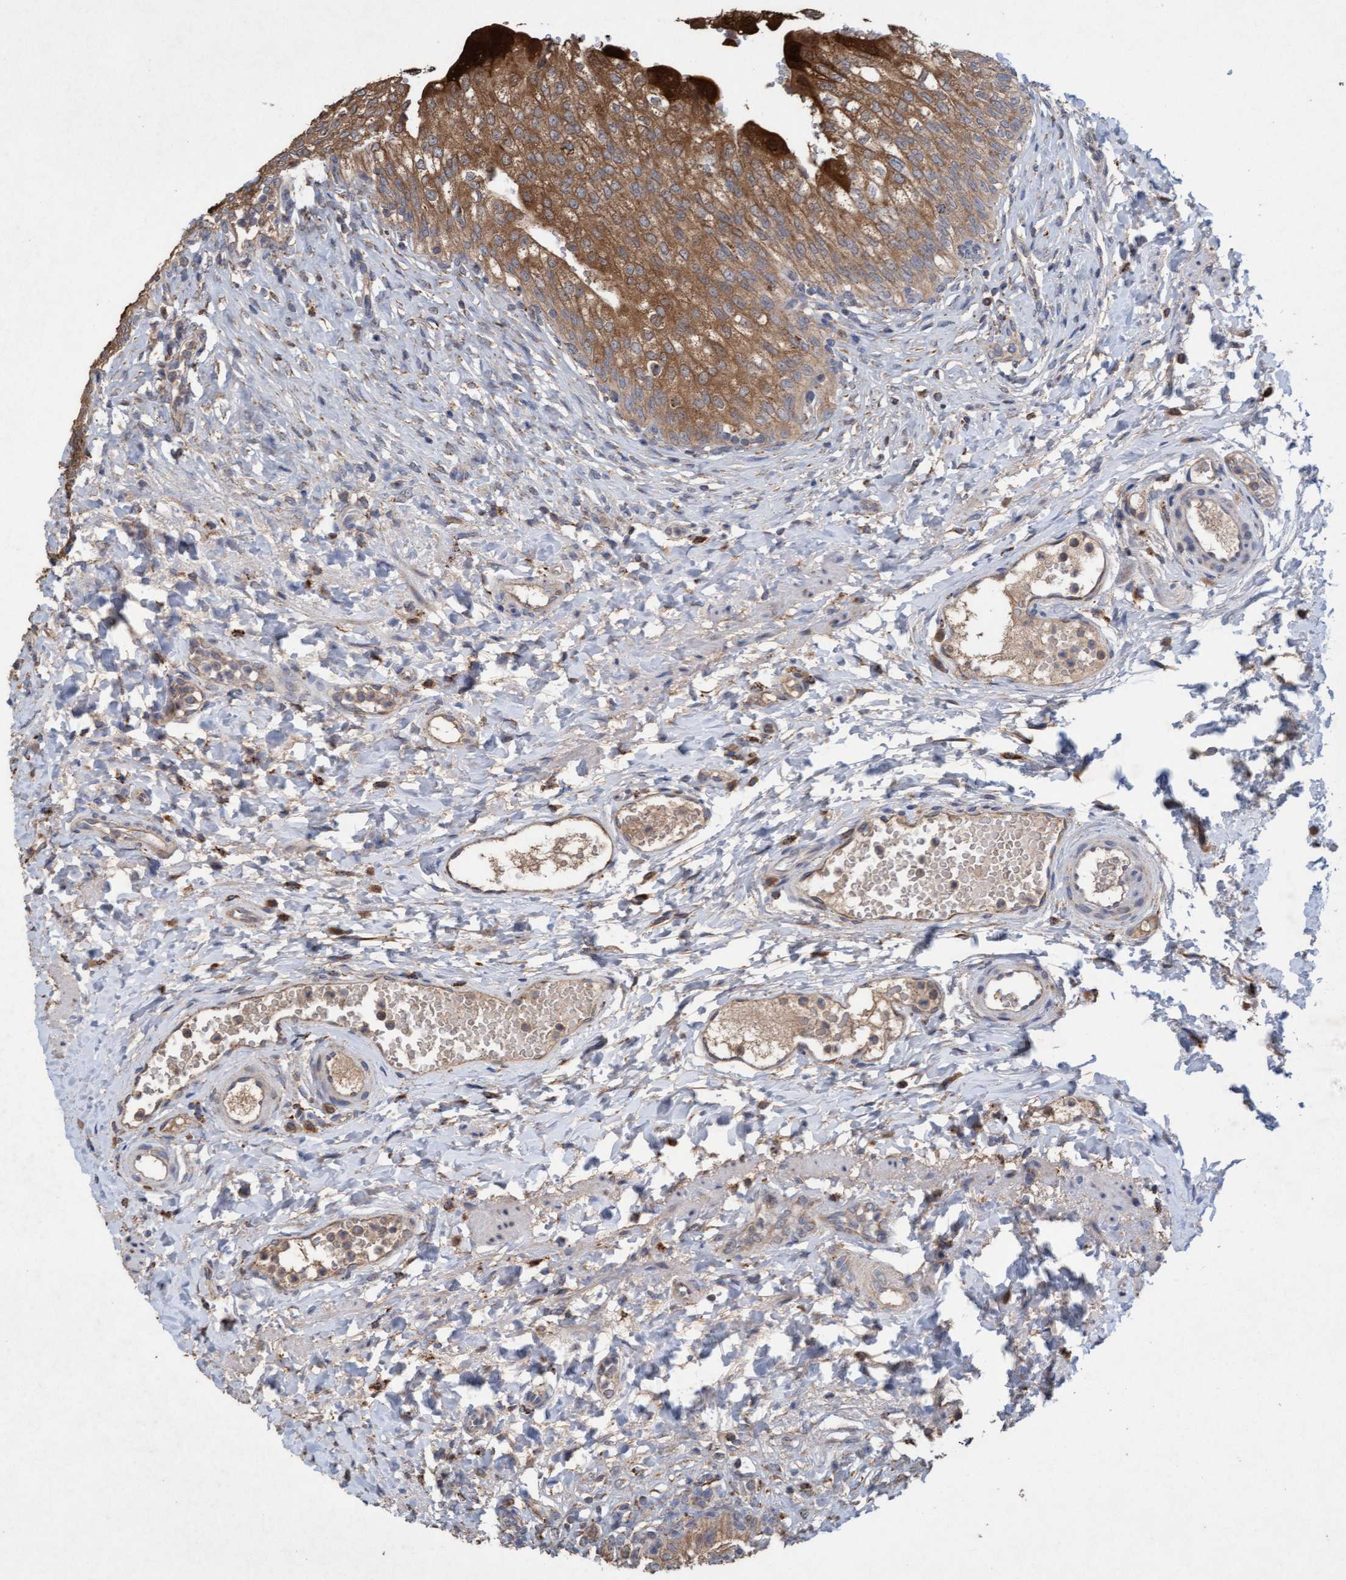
{"staining": {"intensity": "strong", "quantity": ">75%", "location": "cytoplasmic/membranous"}, "tissue": "urinary bladder", "cell_type": "Urothelial cells", "image_type": "normal", "snomed": [{"axis": "morphology", "description": "Urothelial carcinoma, High grade"}, {"axis": "topography", "description": "Urinary bladder"}], "caption": "Unremarkable urinary bladder was stained to show a protein in brown. There is high levels of strong cytoplasmic/membranous staining in about >75% of urothelial cells.", "gene": "ATPAF2", "patient": {"sex": "male", "age": 46}}